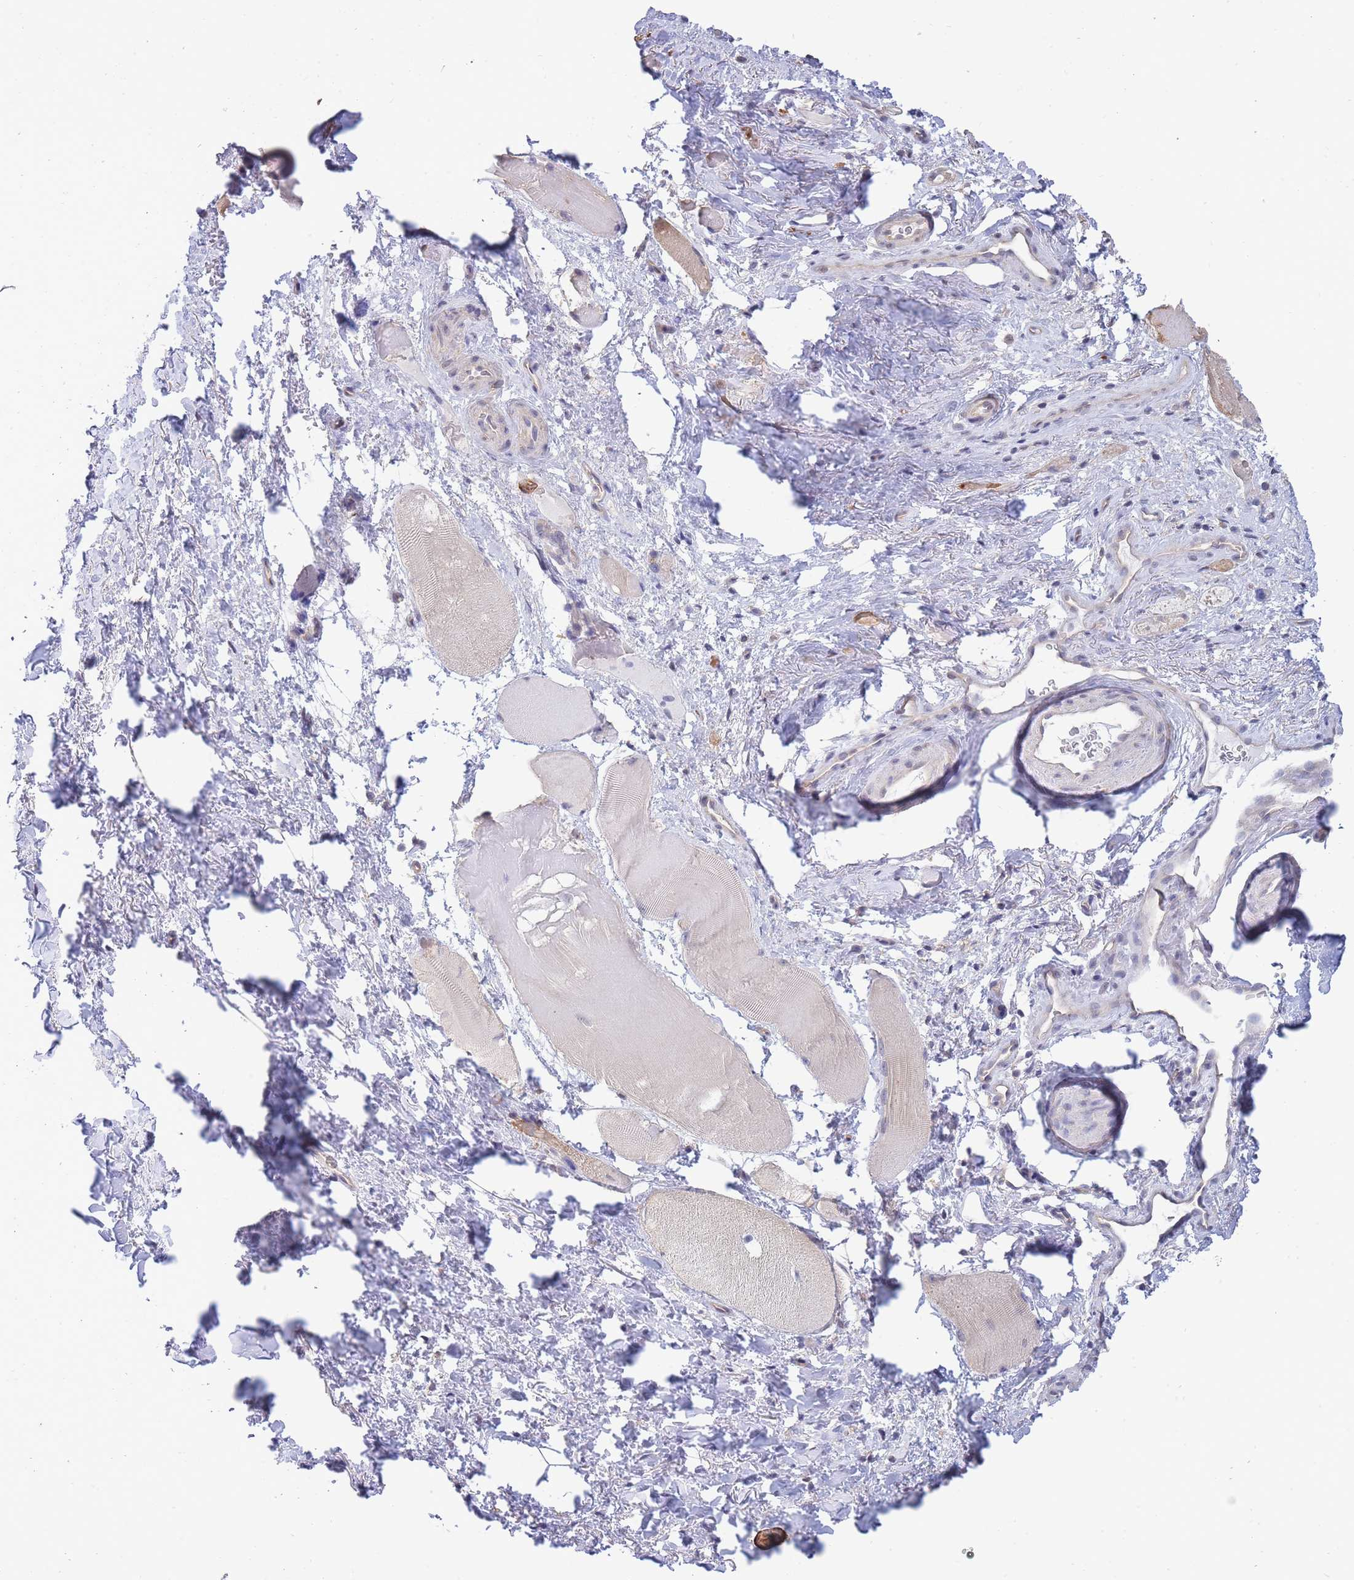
{"staining": {"intensity": "negative", "quantity": "none", "location": "none"}, "tissue": "smooth muscle", "cell_type": "Smooth muscle cells", "image_type": "normal", "snomed": [{"axis": "morphology", "description": "Normal tissue, NOS"}, {"axis": "topography", "description": "Smooth muscle"}, {"axis": "topography", "description": "Peripheral nerve tissue"}], "caption": "An image of smooth muscle stained for a protein shows no brown staining in smooth muscle cells.", "gene": "C19orf25", "patient": {"sex": "male", "age": 69}}